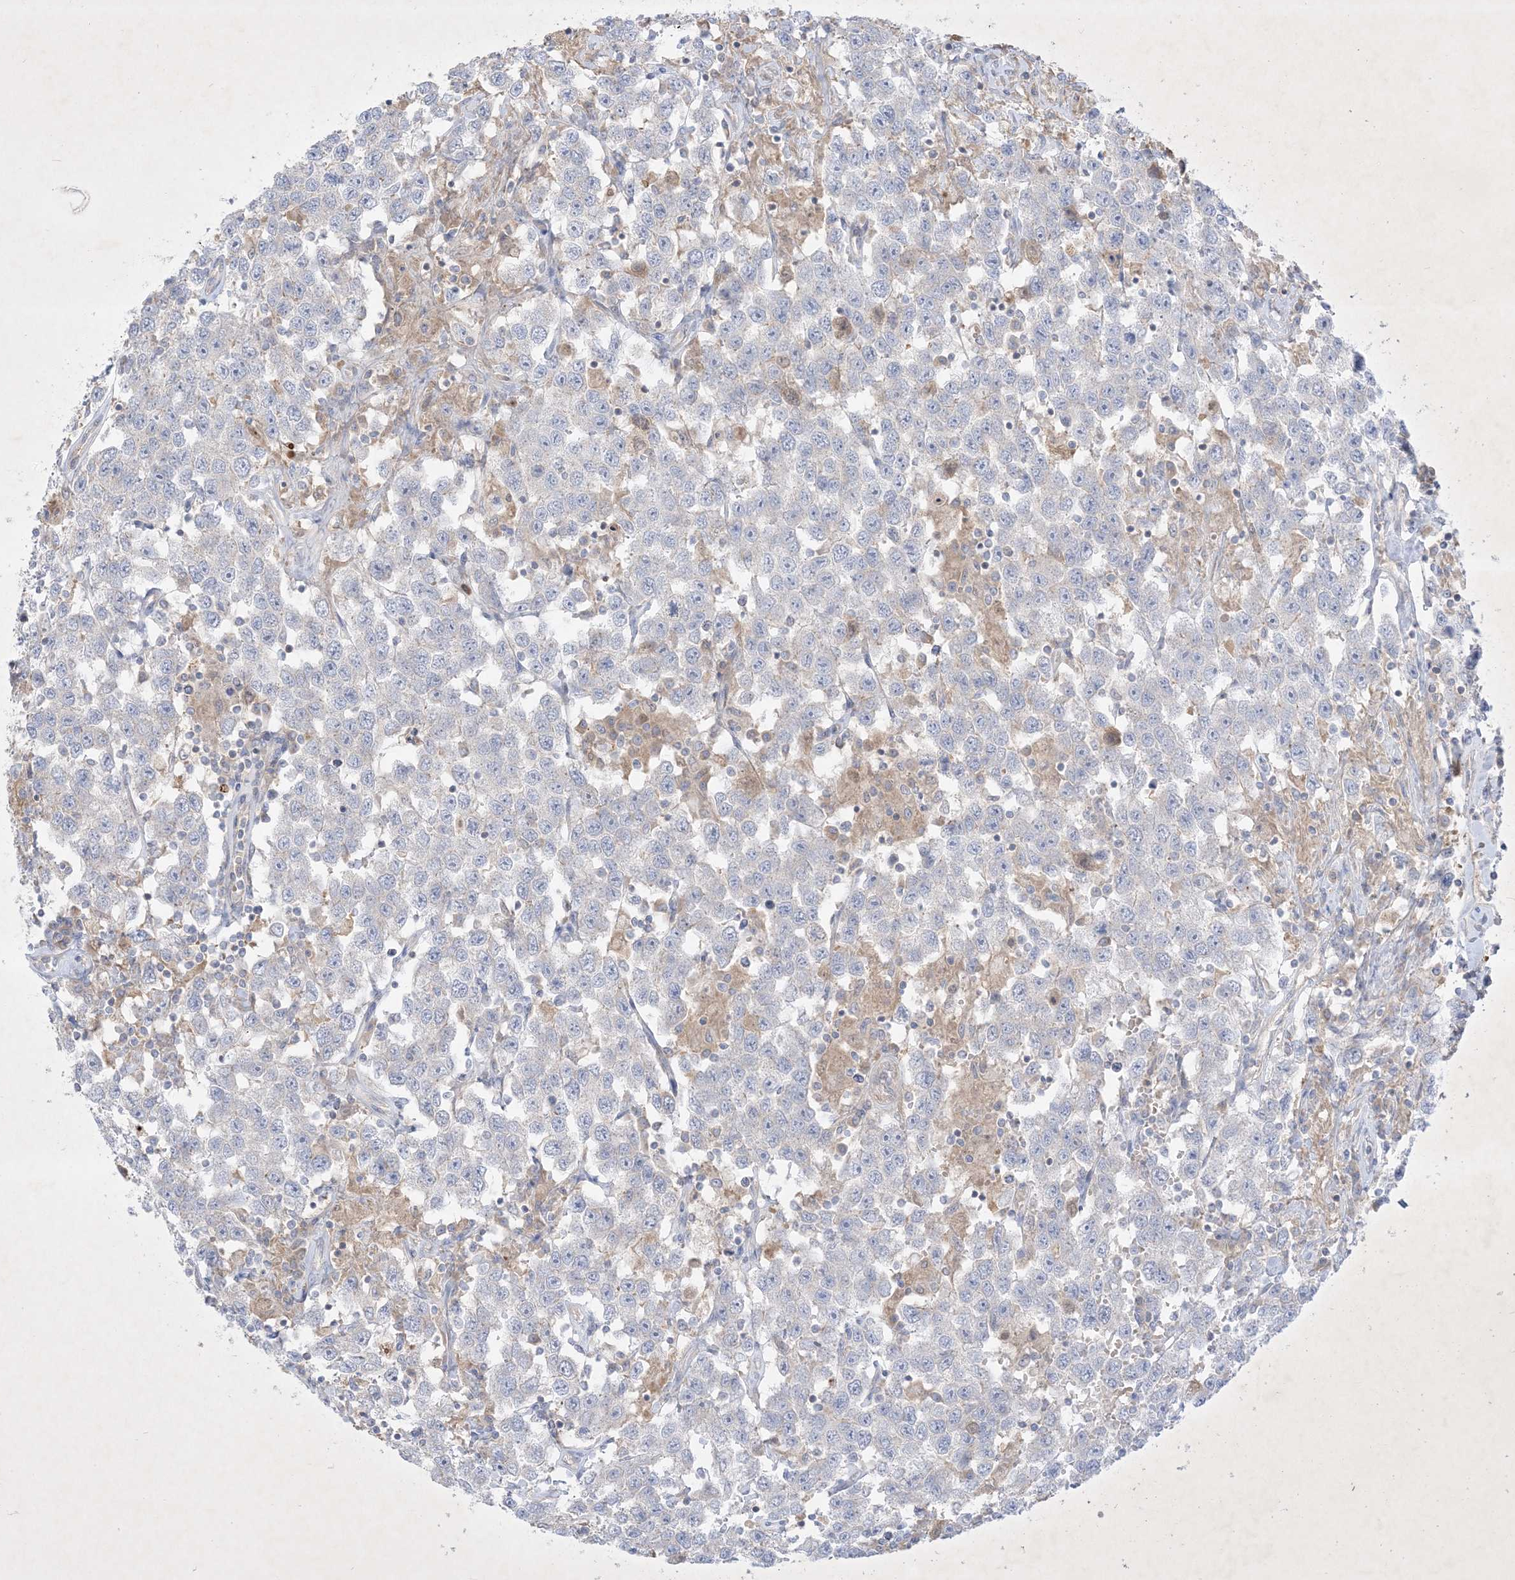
{"staining": {"intensity": "negative", "quantity": "none", "location": "none"}, "tissue": "testis cancer", "cell_type": "Tumor cells", "image_type": "cancer", "snomed": [{"axis": "morphology", "description": "Seminoma, NOS"}, {"axis": "topography", "description": "Testis"}], "caption": "Immunohistochemical staining of human testis cancer (seminoma) shows no significant staining in tumor cells.", "gene": "PLEKHA3", "patient": {"sex": "male", "age": 41}}